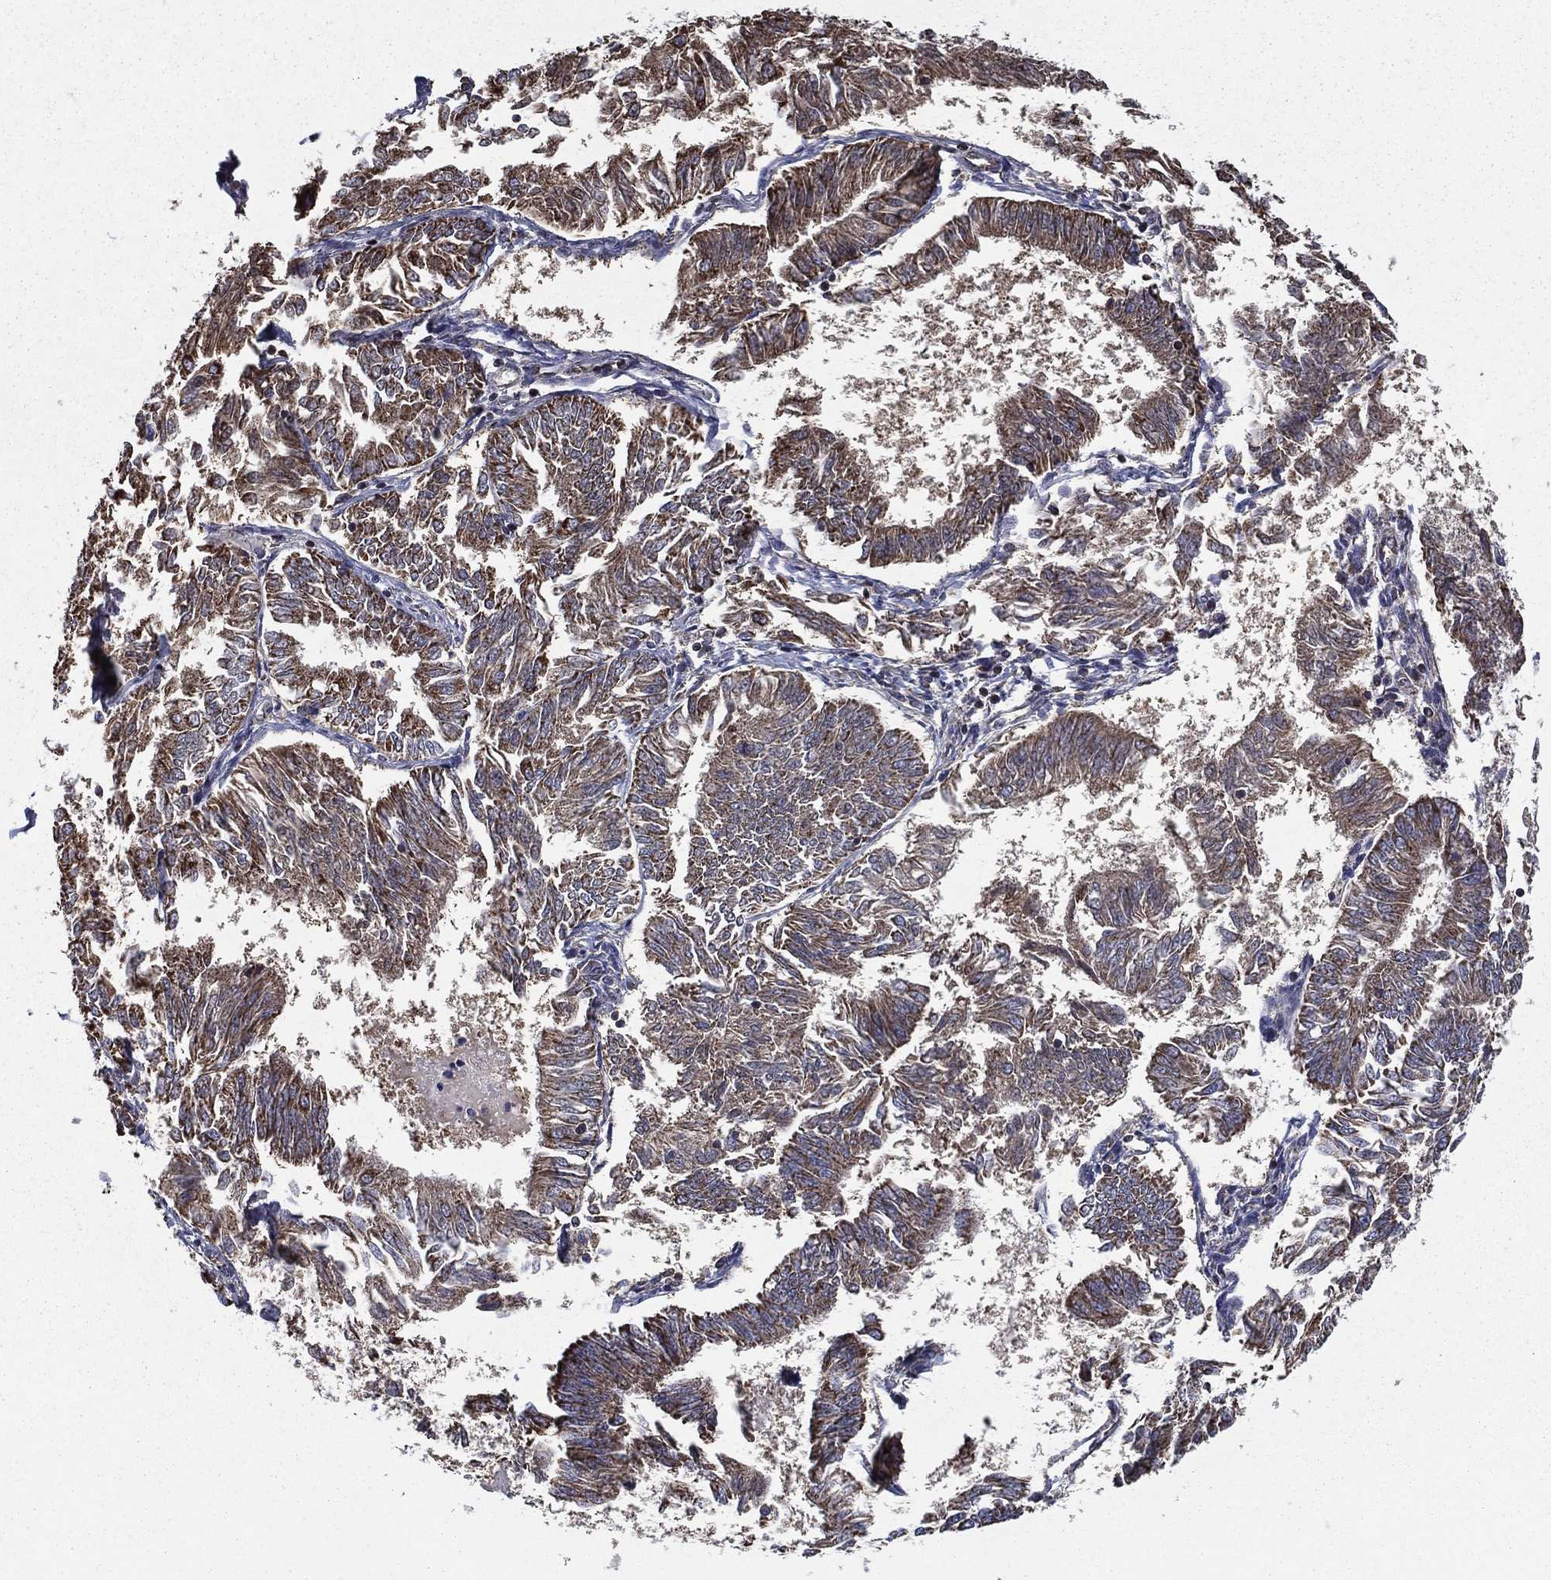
{"staining": {"intensity": "moderate", "quantity": "25%-75%", "location": "cytoplasmic/membranous"}, "tissue": "endometrial cancer", "cell_type": "Tumor cells", "image_type": "cancer", "snomed": [{"axis": "morphology", "description": "Adenocarcinoma, NOS"}, {"axis": "topography", "description": "Endometrium"}], "caption": "There is medium levels of moderate cytoplasmic/membranous positivity in tumor cells of endometrial cancer (adenocarcinoma), as demonstrated by immunohistochemical staining (brown color).", "gene": "RIGI", "patient": {"sex": "female", "age": 58}}